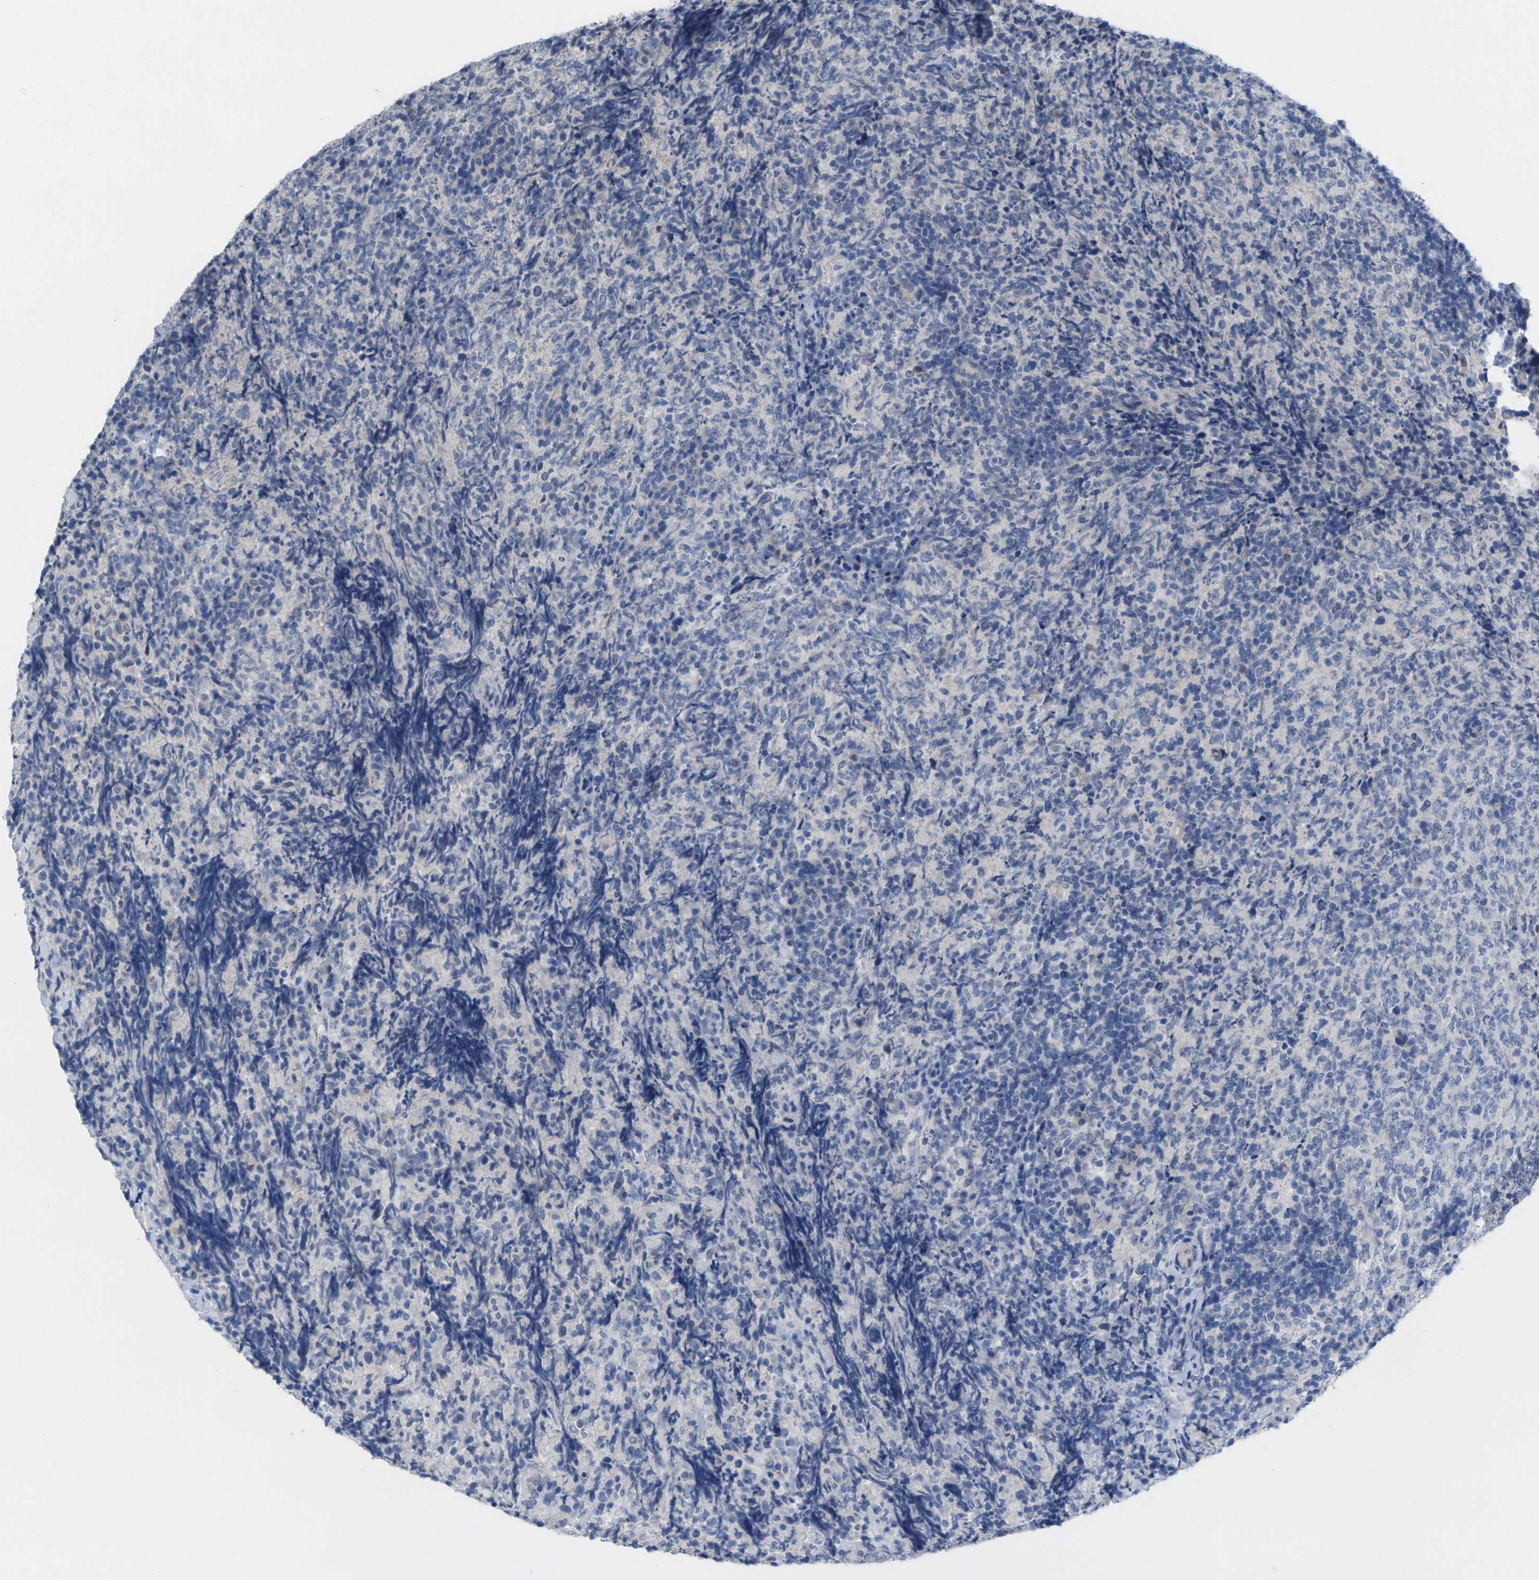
{"staining": {"intensity": "negative", "quantity": "none", "location": "none"}, "tissue": "lymphoma", "cell_type": "Tumor cells", "image_type": "cancer", "snomed": [{"axis": "morphology", "description": "Malignant lymphoma, non-Hodgkin's type, High grade"}, {"axis": "topography", "description": "Tonsil"}], "caption": "High magnification brightfield microscopy of lymphoma stained with DAB (3,3'-diaminobenzidine) (brown) and counterstained with hematoxylin (blue): tumor cells show no significant positivity. (Immunohistochemistry, brightfield microscopy, high magnification).", "gene": "TNNI3", "patient": {"sex": "female", "age": 36}}